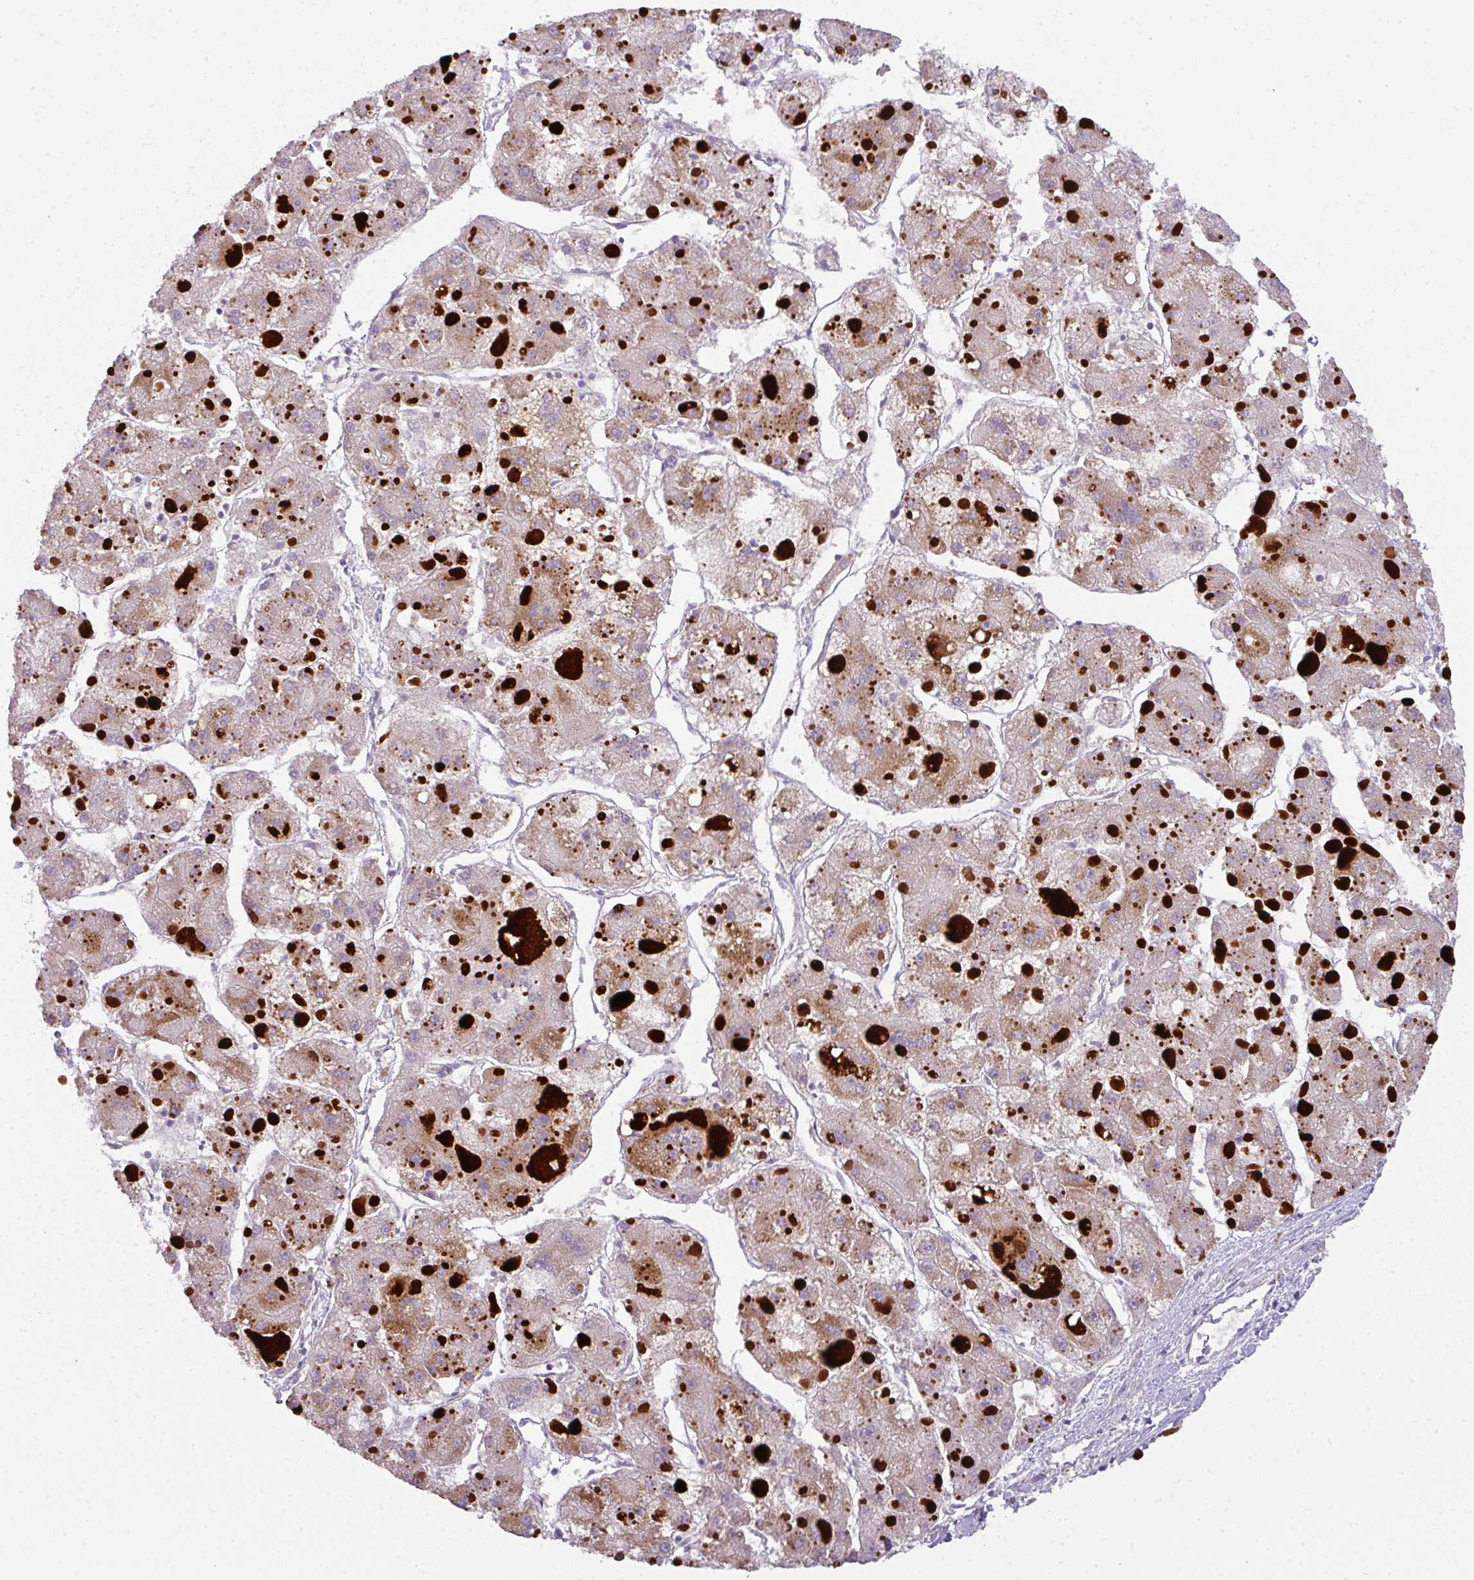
{"staining": {"intensity": "negative", "quantity": "none", "location": "none"}, "tissue": "liver cancer", "cell_type": "Tumor cells", "image_type": "cancer", "snomed": [{"axis": "morphology", "description": "Carcinoma, Hepatocellular, NOS"}, {"axis": "topography", "description": "Liver"}], "caption": "This photomicrograph is of liver hepatocellular carcinoma stained with immunohistochemistry (IHC) to label a protein in brown with the nuclei are counter-stained blue. There is no positivity in tumor cells. (Stains: DAB immunohistochemistry (IHC) with hematoxylin counter stain, Microscopy: brightfield microscopy at high magnification).", "gene": "PALS2", "patient": {"sex": "female", "age": 73}}